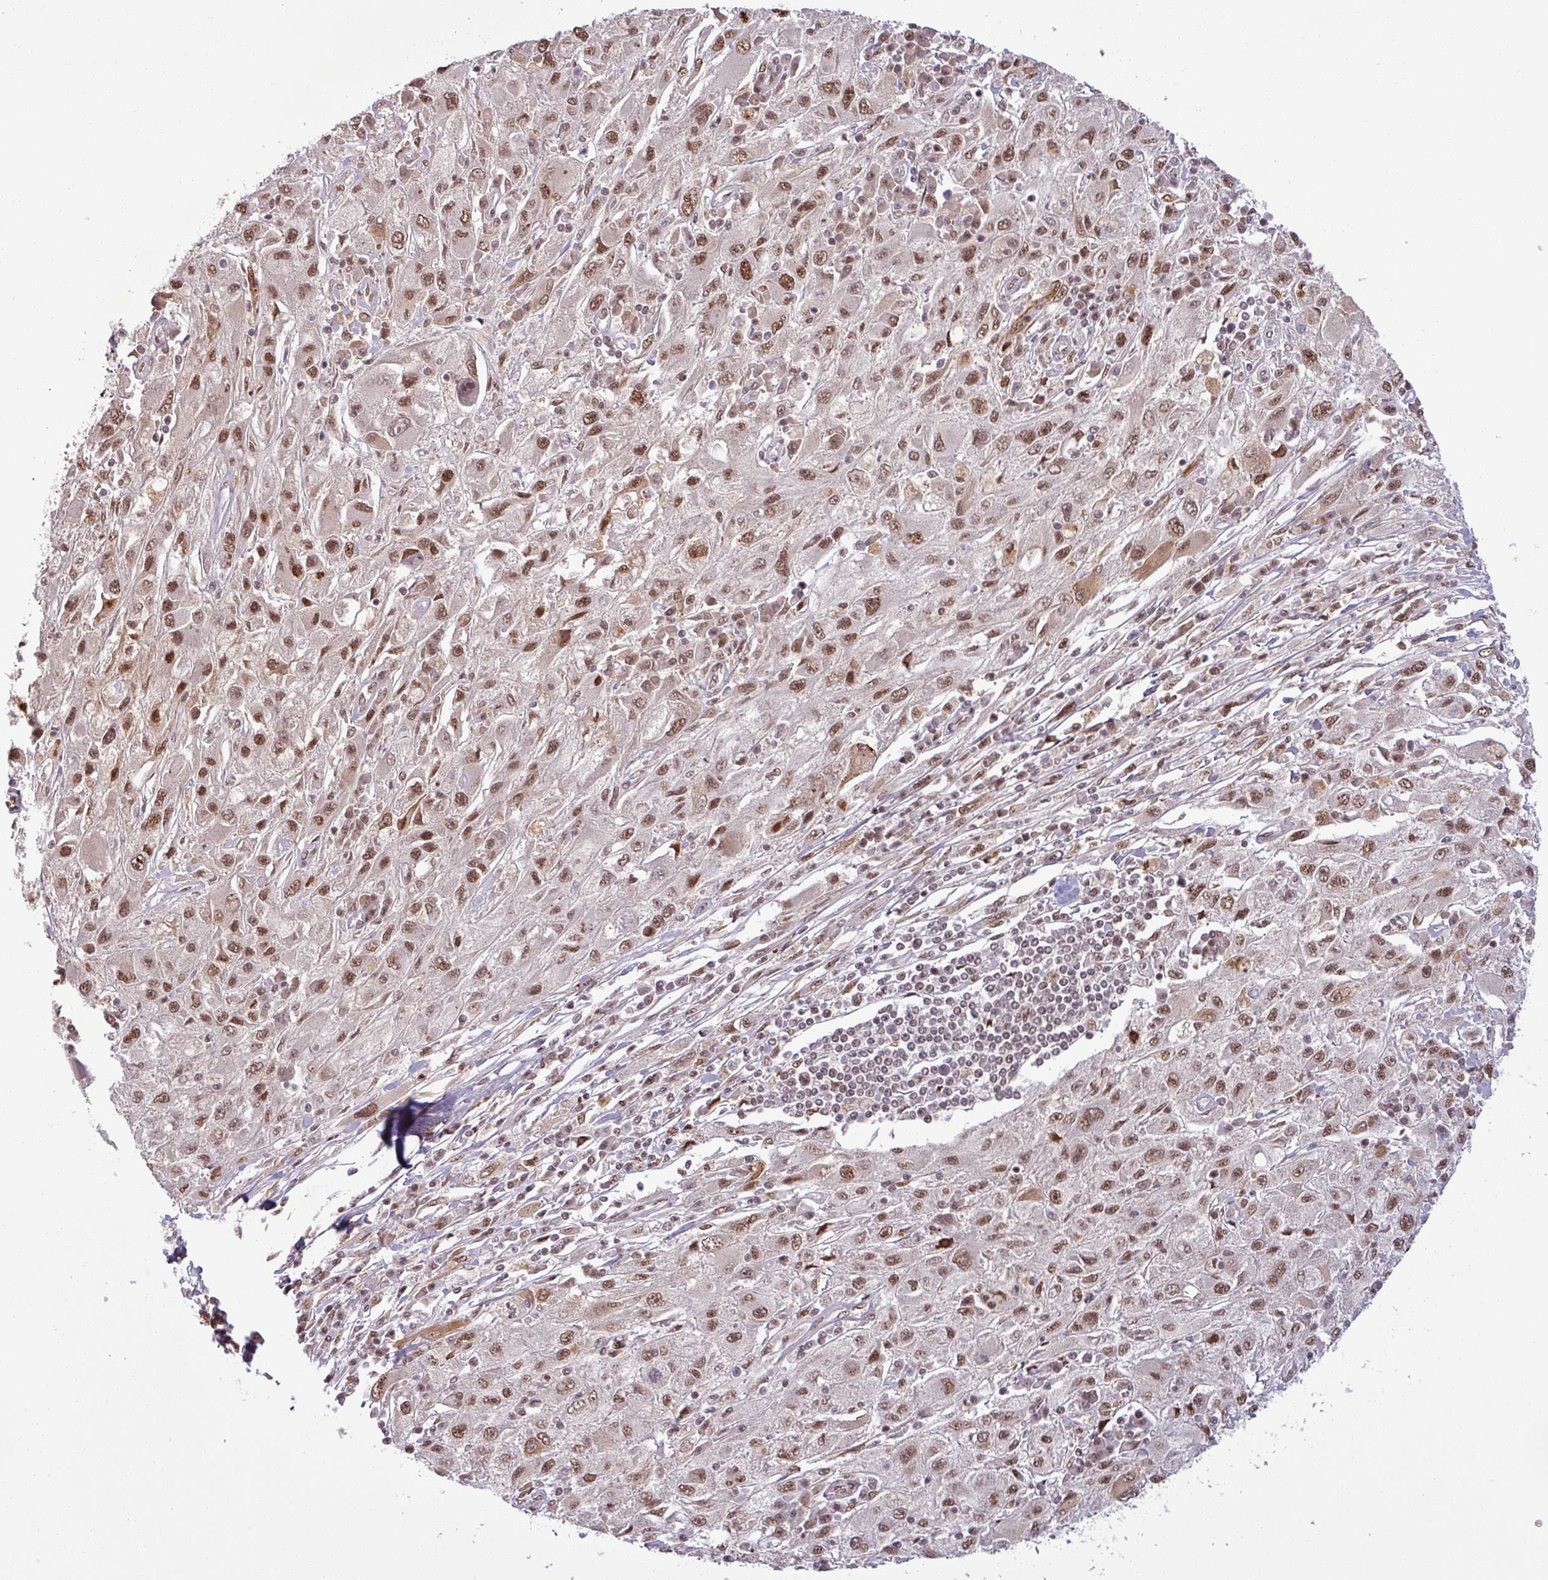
{"staining": {"intensity": "moderate", "quantity": ">75%", "location": "nuclear"}, "tissue": "melanoma", "cell_type": "Tumor cells", "image_type": "cancer", "snomed": [{"axis": "morphology", "description": "Malignant melanoma, Metastatic site"}, {"axis": "topography", "description": "Skin"}], "caption": "Moderate nuclear protein expression is identified in about >75% of tumor cells in melanoma. Ihc stains the protein of interest in brown and the nuclei are stained blue.", "gene": "PTPN20", "patient": {"sex": "male", "age": 53}}